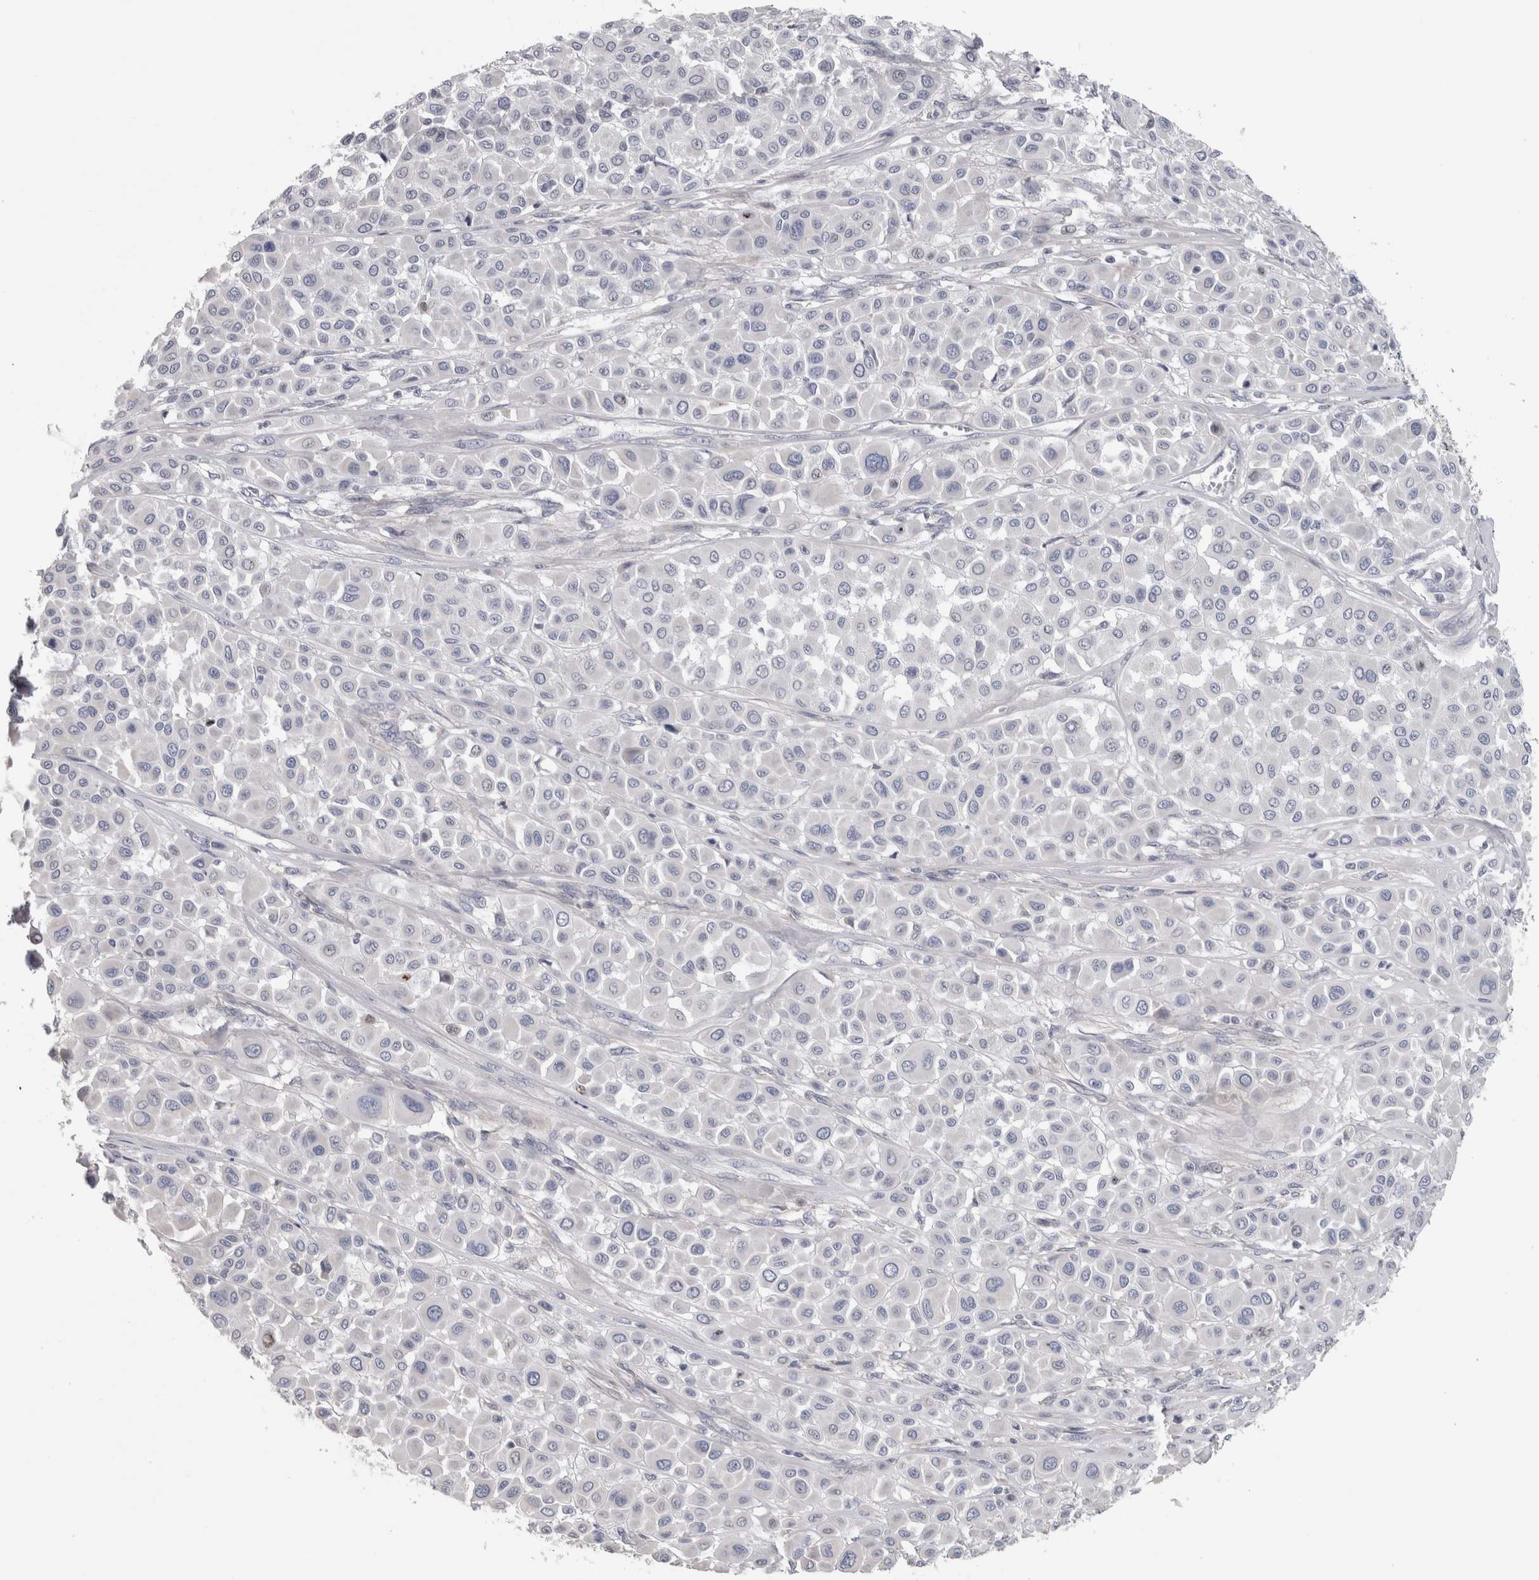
{"staining": {"intensity": "negative", "quantity": "none", "location": "none"}, "tissue": "melanoma", "cell_type": "Tumor cells", "image_type": "cancer", "snomed": [{"axis": "morphology", "description": "Malignant melanoma, Metastatic site"}, {"axis": "topography", "description": "Soft tissue"}], "caption": "This is an IHC histopathology image of human malignant melanoma (metastatic site). There is no staining in tumor cells.", "gene": "IL33", "patient": {"sex": "male", "age": 41}}